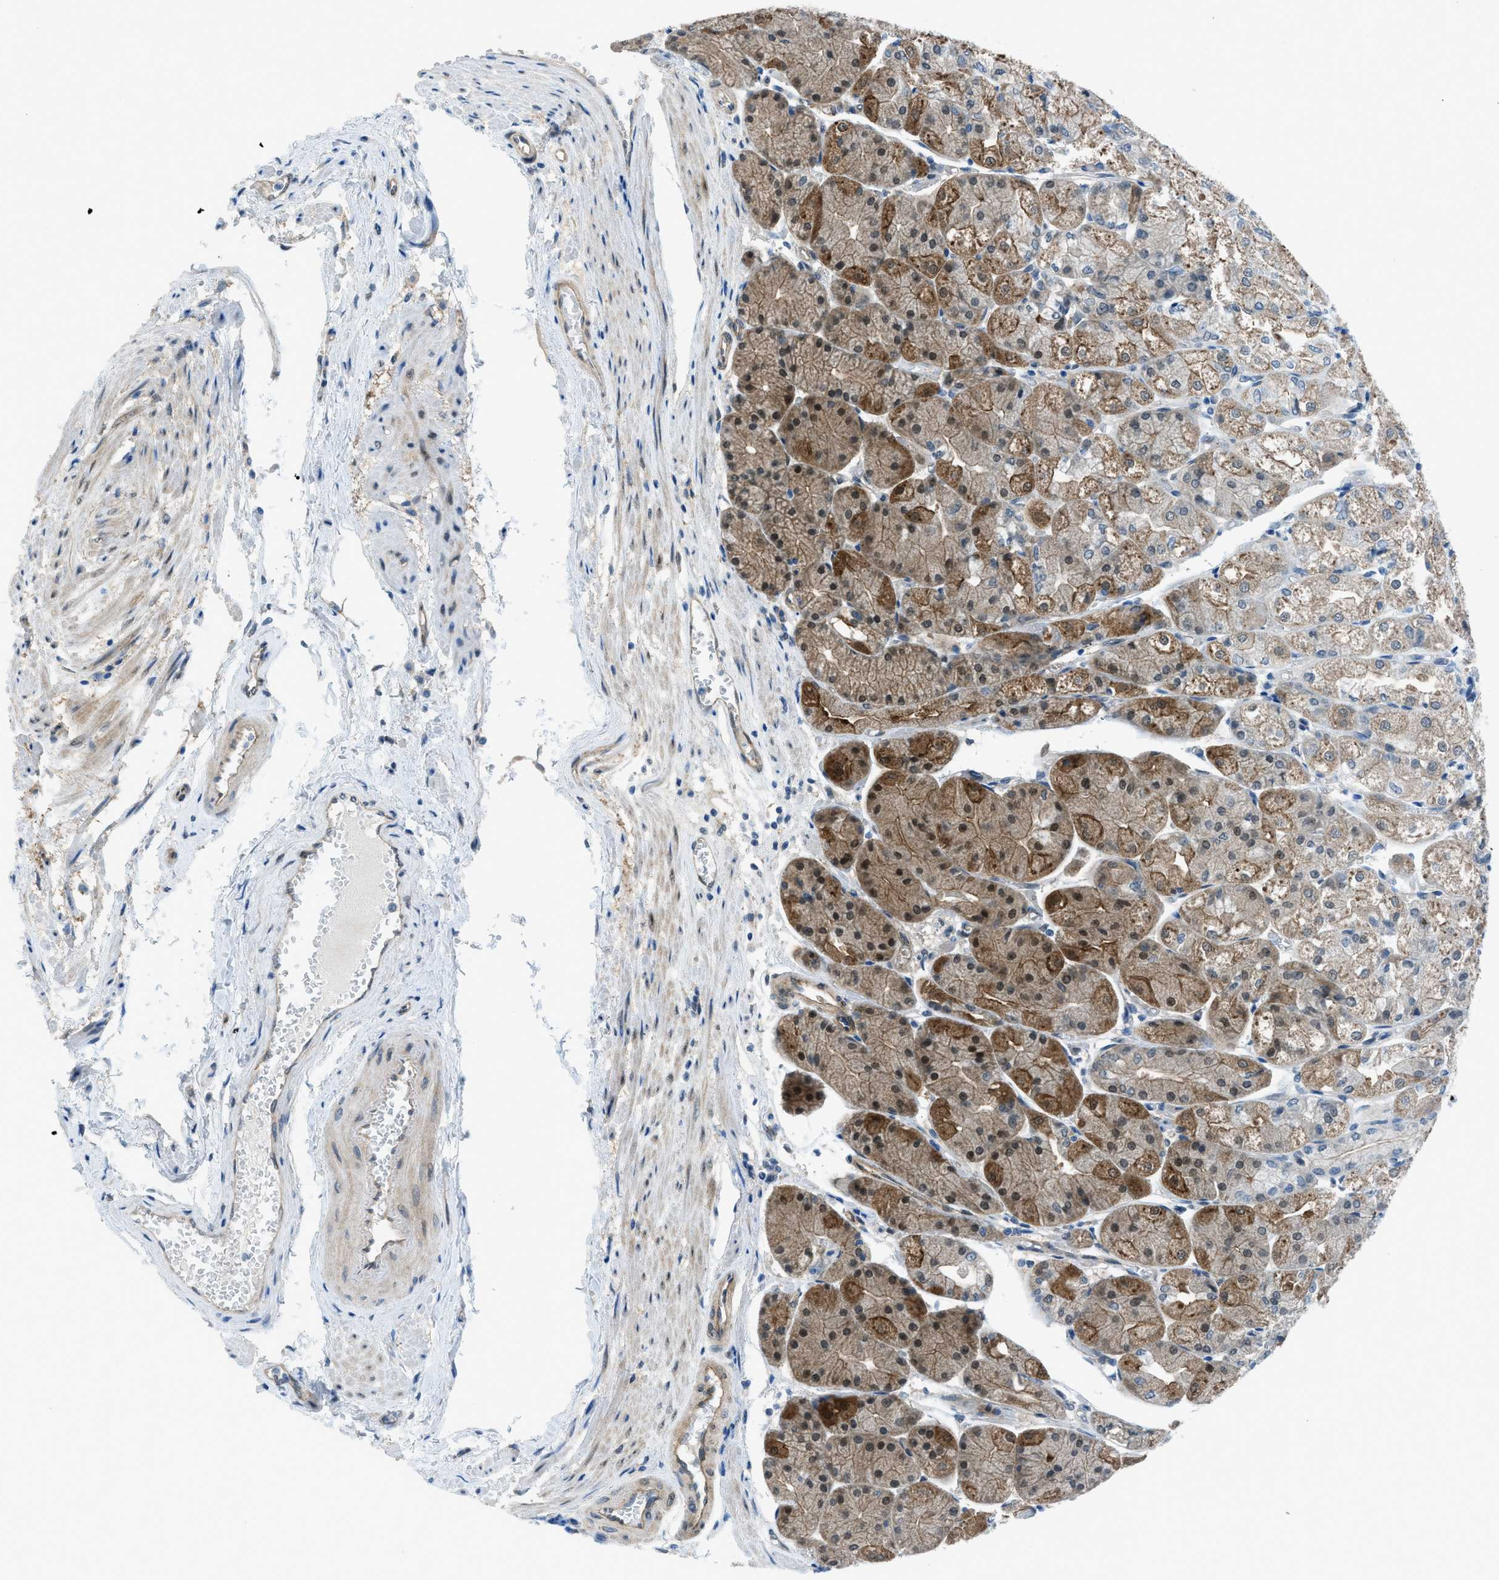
{"staining": {"intensity": "moderate", "quantity": "25%-75%", "location": "cytoplasmic/membranous,nuclear"}, "tissue": "stomach", "cell_type": "Glandular cells", "image_type": "normal", "snomed": [{"axis": "morphology", "description": "Normal tissue, NOS"}, {"axis": "topography", "description": "Stomach, upper"}], "caption": "High-power microscopy captured an immunohistochemistry (IHC) image of benign stomach, revealing moderate cytoplasmic/membranous,nuclear expression in about 25%-75% of glandular cells. The staining was performed using DAB (3,3'-diaminobenzidine), with brown indicating positive protein expression. Nuclei are stained blue with hematoxylin.", "gene": "PRKN", "patient": {"sex": "male", "age": 72}}